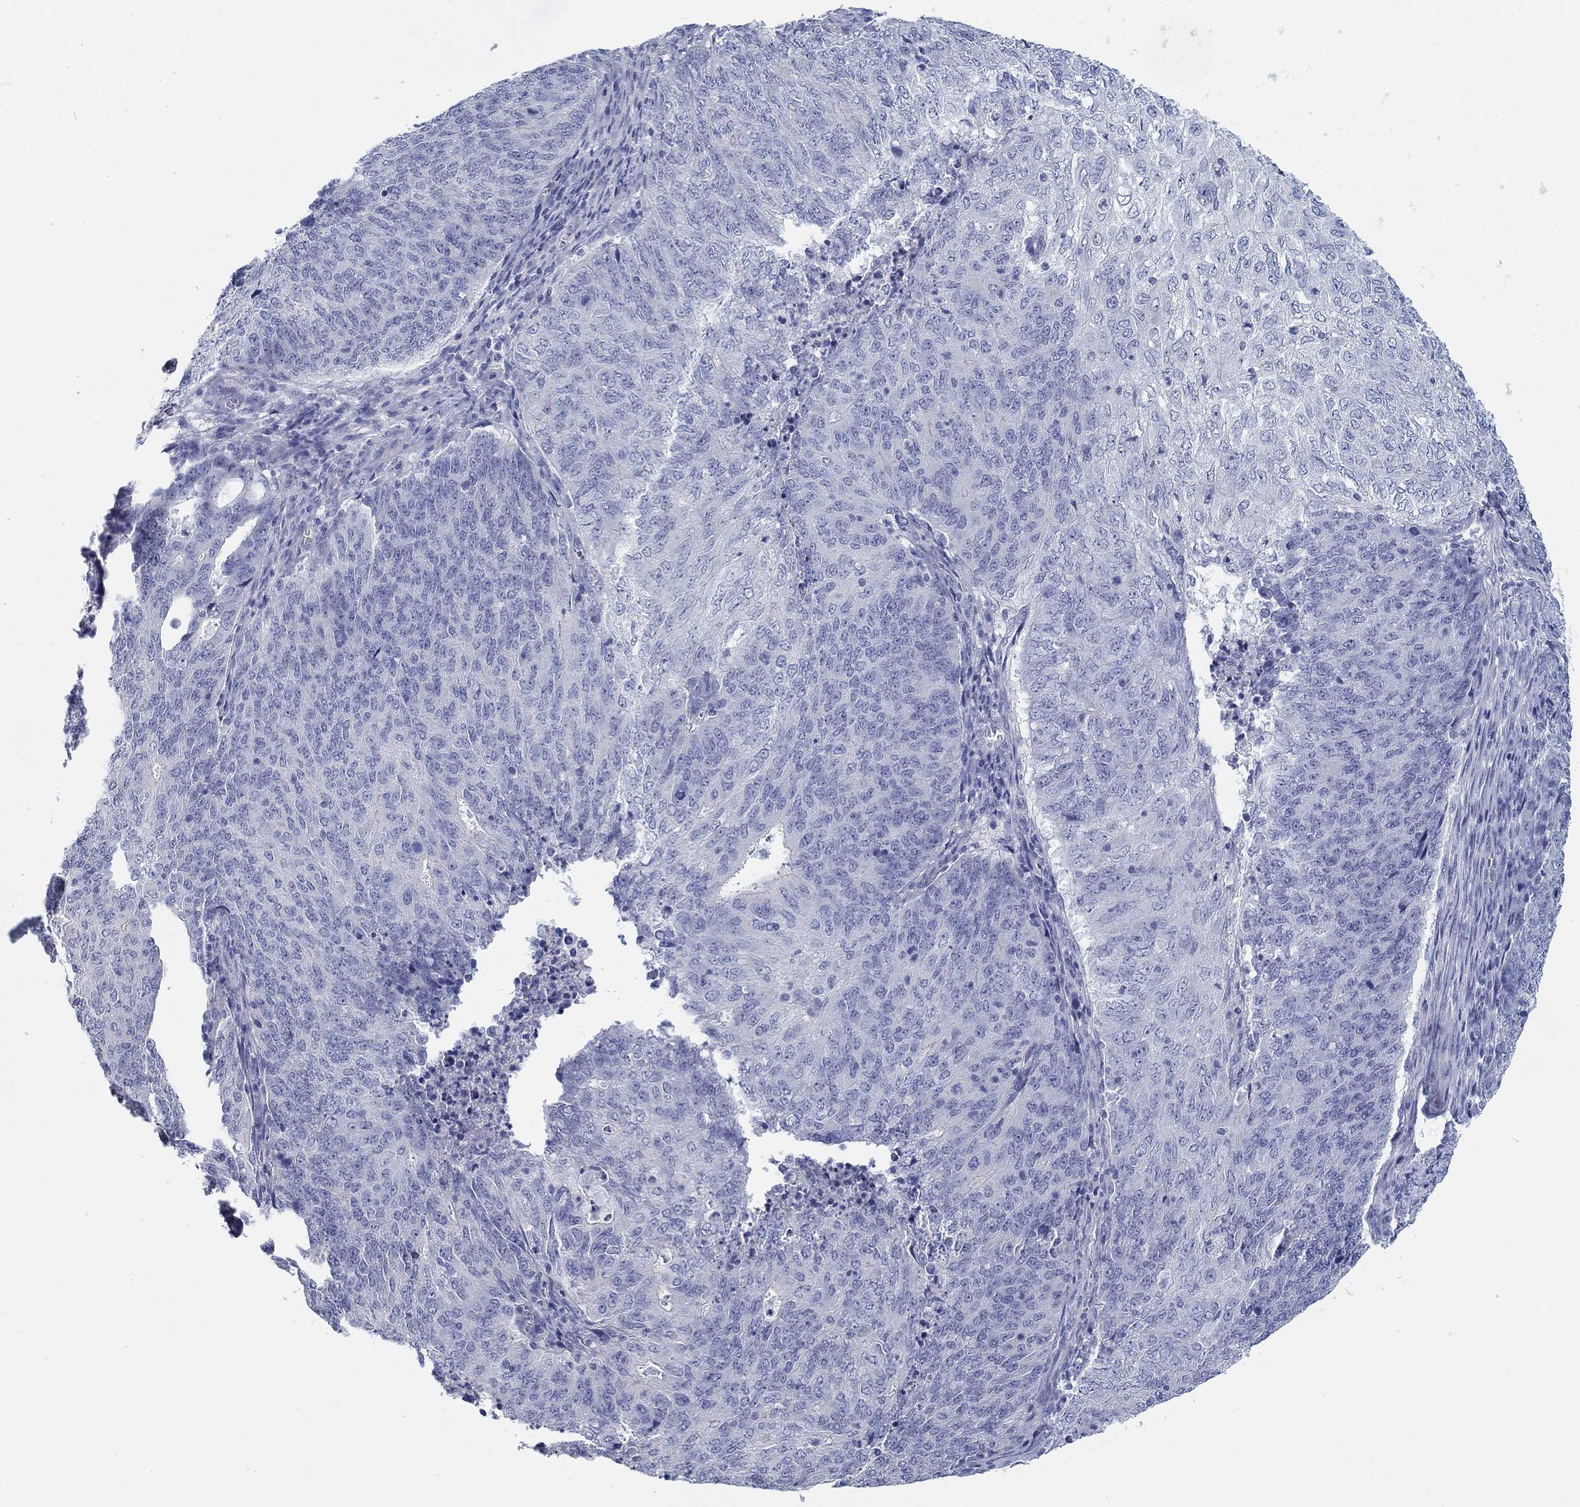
{"staining": {"intensity": "negative", "quantity": "none", "location": "none"}, "tissue": "endometrial cancer", "cell_type": "Tumor cells", "image_type": "cancer", "snomed": [{"axis": "morphology", "description": "Adenocarcinoma, NOS"}, {"axis": "topography", "description": "Endometrium"}], "caption": "High magnification brightfield microscopy of endometrial cancer (adenocarcinoma) stained with DAB (brown) and counterstained with hematoxylin (blue): tumor cells show no significant positivity.", "gene": "CRYGD", "patient": {"sex": "female", "age": 82}}